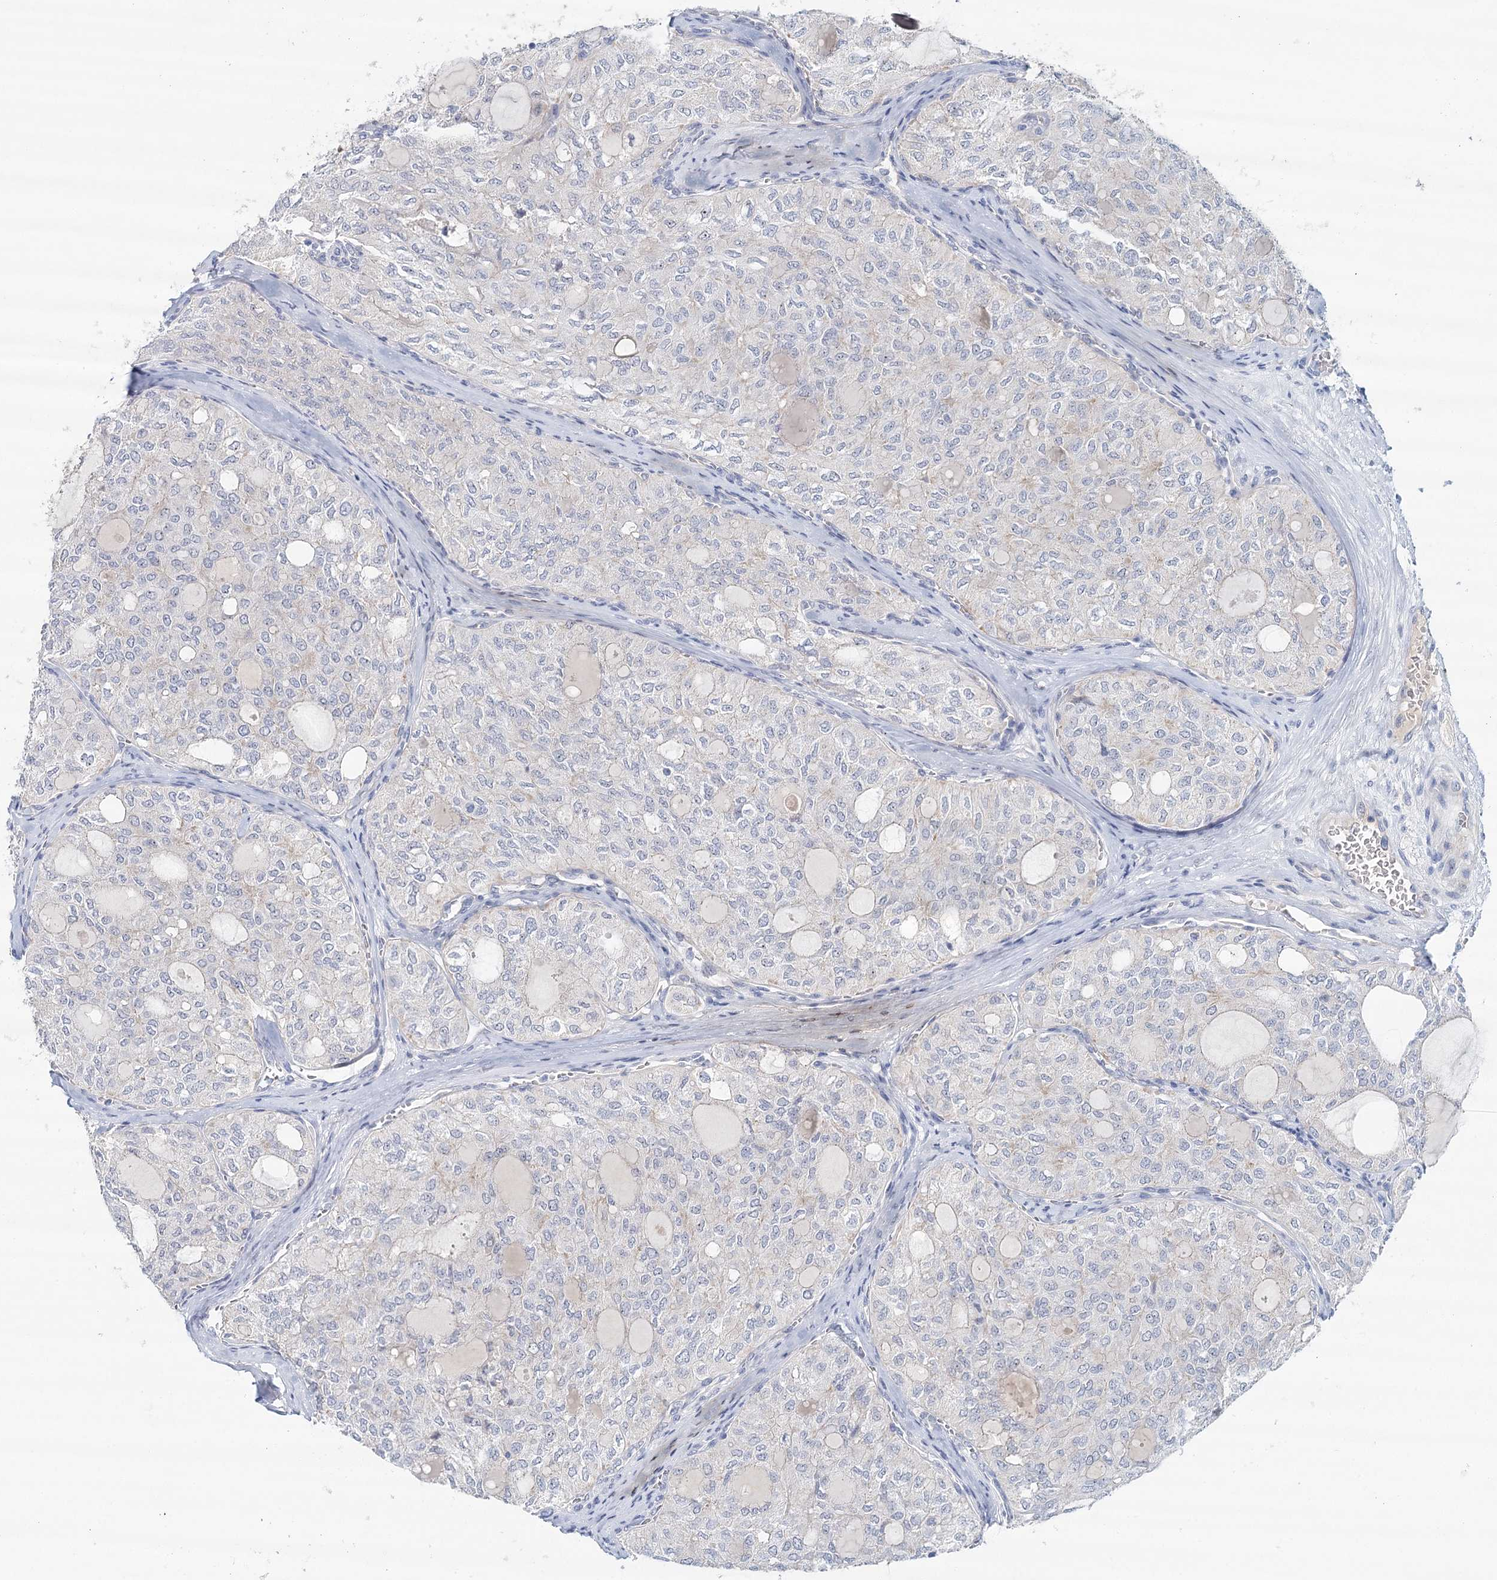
{"staining": {"intensity": "negative", "quantity": "none", "location": "none"}, "tissue": "thyroid cancer", "cell_type": "Tumor cells", "image_type": "cancer", "snomed": [{"axis": "morphology", "description": "Follicular adenoma carcinoma, NOS"}, {"axis": "topography", "description": "Thyroid gland"}], "caption": "The image demonstrates no significant positivity in tumor cells of thyroid cancer (follicular adenoma carcinoma).", "gene": "RBM43", "patient": {"sex": "male", "age": 75}}